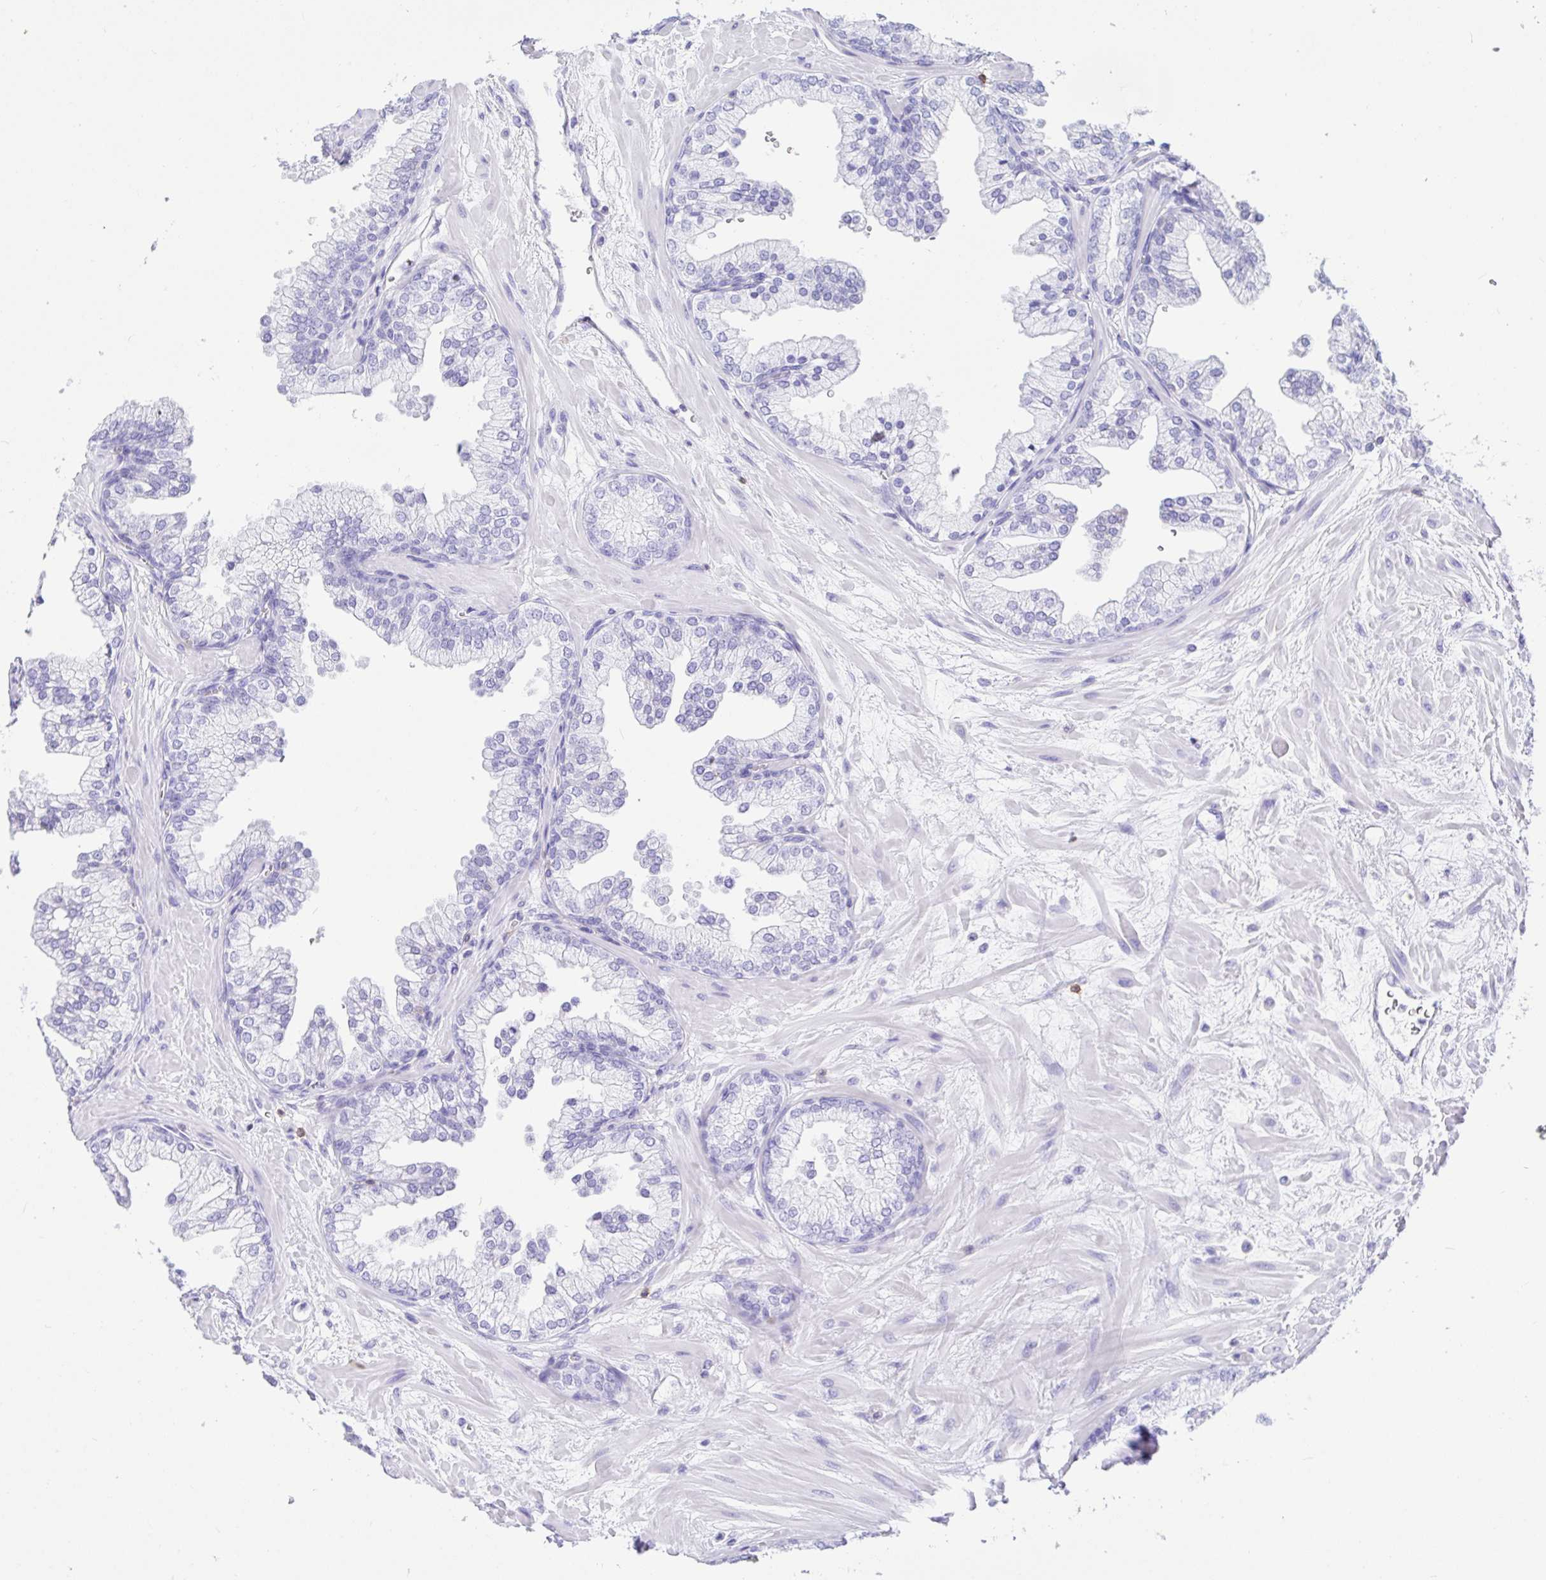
{"staining": {"intensity": "negative", "quantity": "none", "location": "none"}, "tissue": "prostate", "cell_type": "Glandular cells", "image_type": "normal", "snomed": [{"axis": "morphology", "description": "Normal tissue, NOS"}, {"axis": "topography", "description": "Prostate"}, {"axis": "topography", "description": "Peripheral nerve tissue"}], "caption": "High magnification brightfield microscopy of benign prostate stained with DAB (brown) and counterstained with hematoxylin (blue): glandular cells show no significant positivity.", "gene": "CD5", "patient": {"sex": "male", "age": 61}}